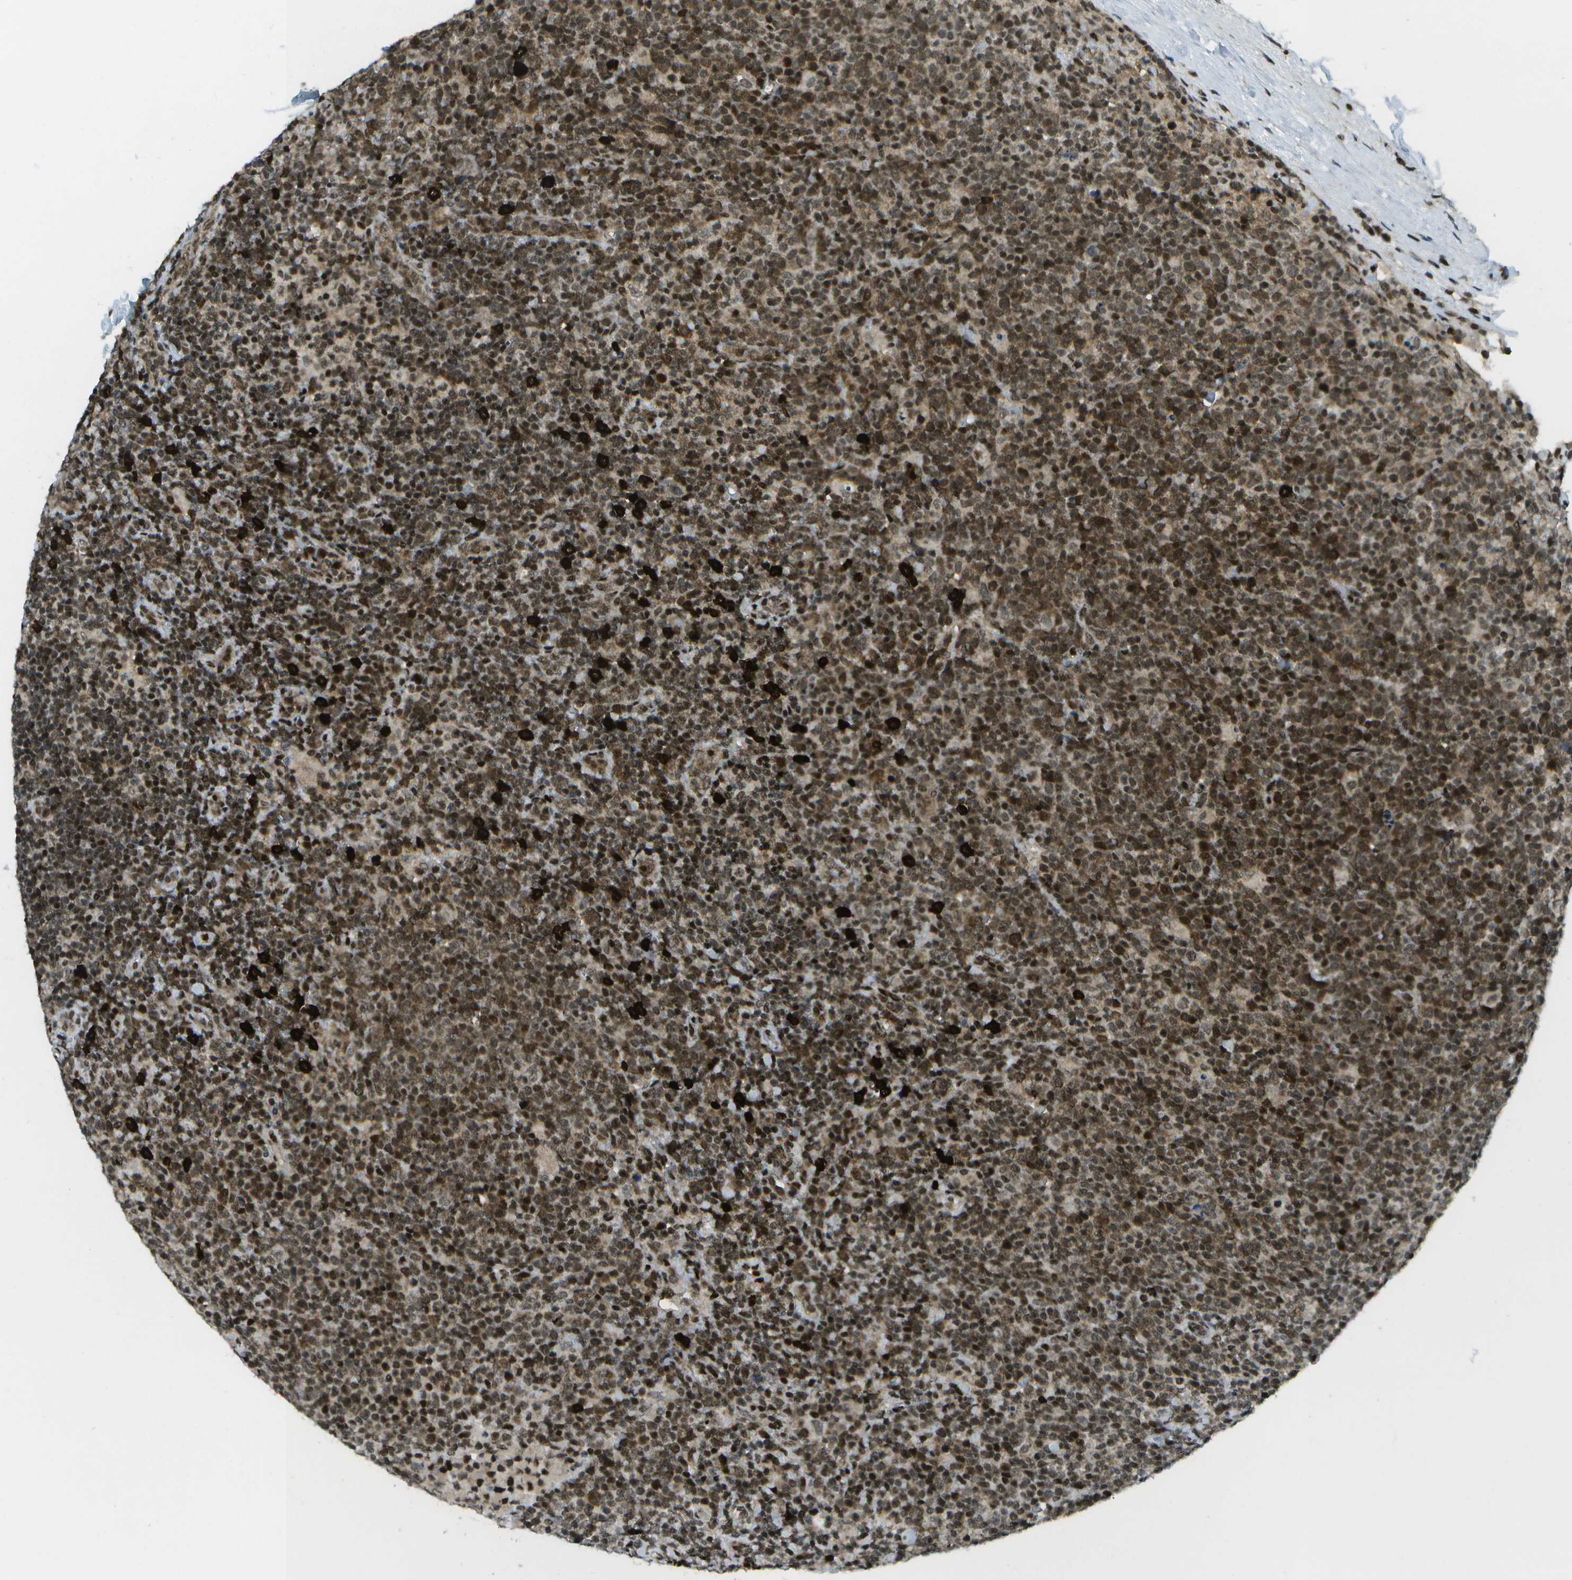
{"staining": {"intensity": "strong", "quantity": ">75%", "location": "cytoplasmic/membranous,nuclear"}, "tissue": "lymphoma", "cell_type": "Tumor cells", "image_type": "cancer", "snomed": [{"axis": "morphology", "description": "Malignant lymphoma, non-Hodgkin's type, High grade"}, {"axis": "topography", "description": "Lymph node"}], "caption": "Protein staining reveals strong cytoplasmic/membranous and nuclear staining in approximately >75% of tumor cells in malignant lymphoma, non-Hodgkin's type (high-grade). The staining was performed using DAB to visualize the protein expression in brown, while the nuclei were stained in blue with hematoxylin (Magnification: 20x).", "gene": "IRF7", "patient": {"sex": "male", "age": 61}}